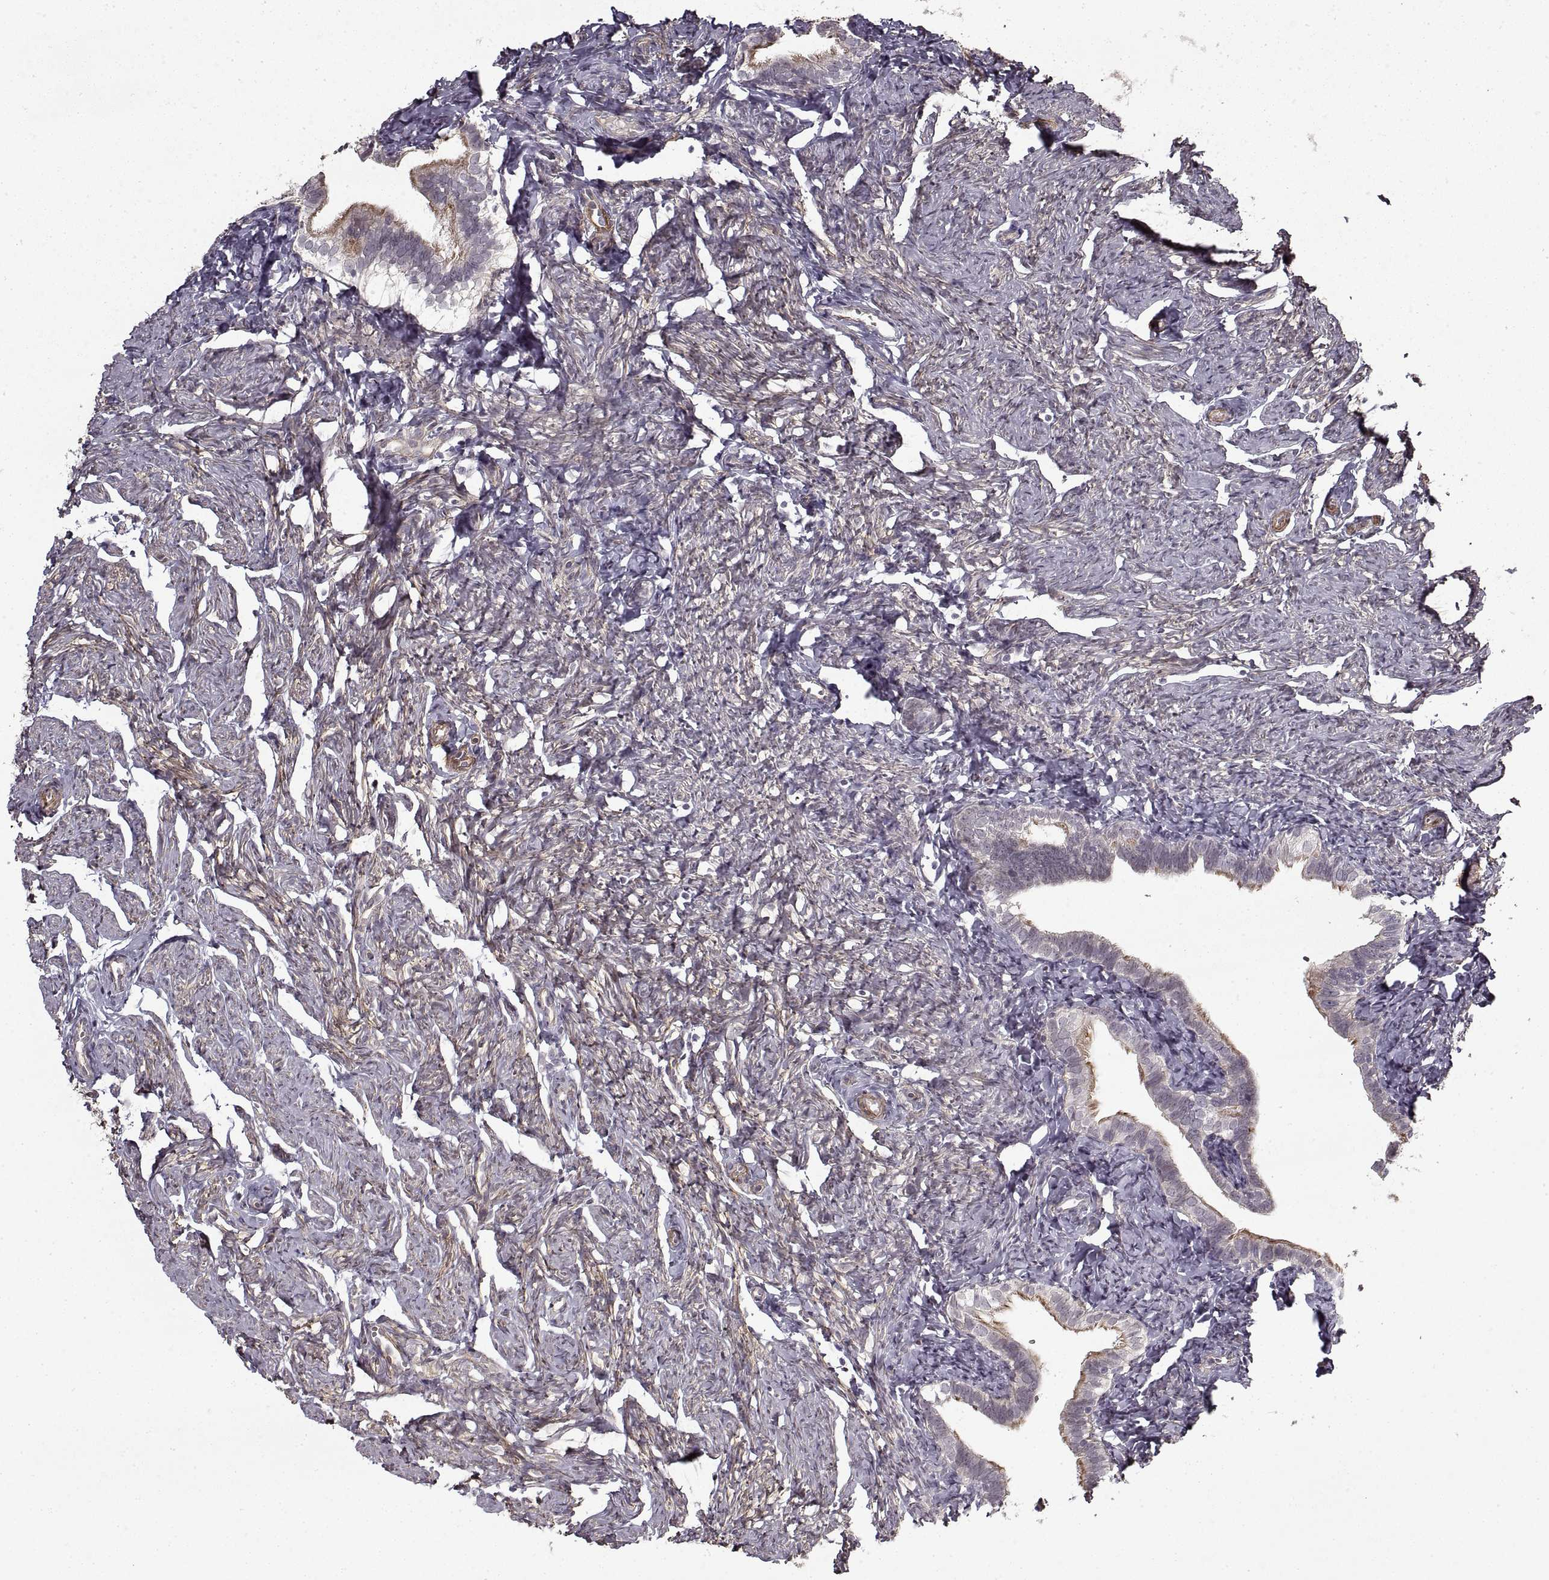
{"staining": {"intensity": "weak", "quantity": "25%-75%", "location": "cytoplasmic/membranous"}, "tissue": "fallopian tube", "cell_type": "Glandular cells", "image_type": "normal", "snomed": [{"axis": "morphology", "description": "Normal tissue, NOS"}, {"axis": "topography", "description": "Fallopian tube"}], "caption": "Protein staining by IHC shows weak cytoplasmic/membranous staining in about 25%-75% of glandular cells in normal fallopian tube. (IHC, brightfield microscopy, high magnification).", "gene": "LAMB2", "patient": {"sex": "female", "age": 41}}